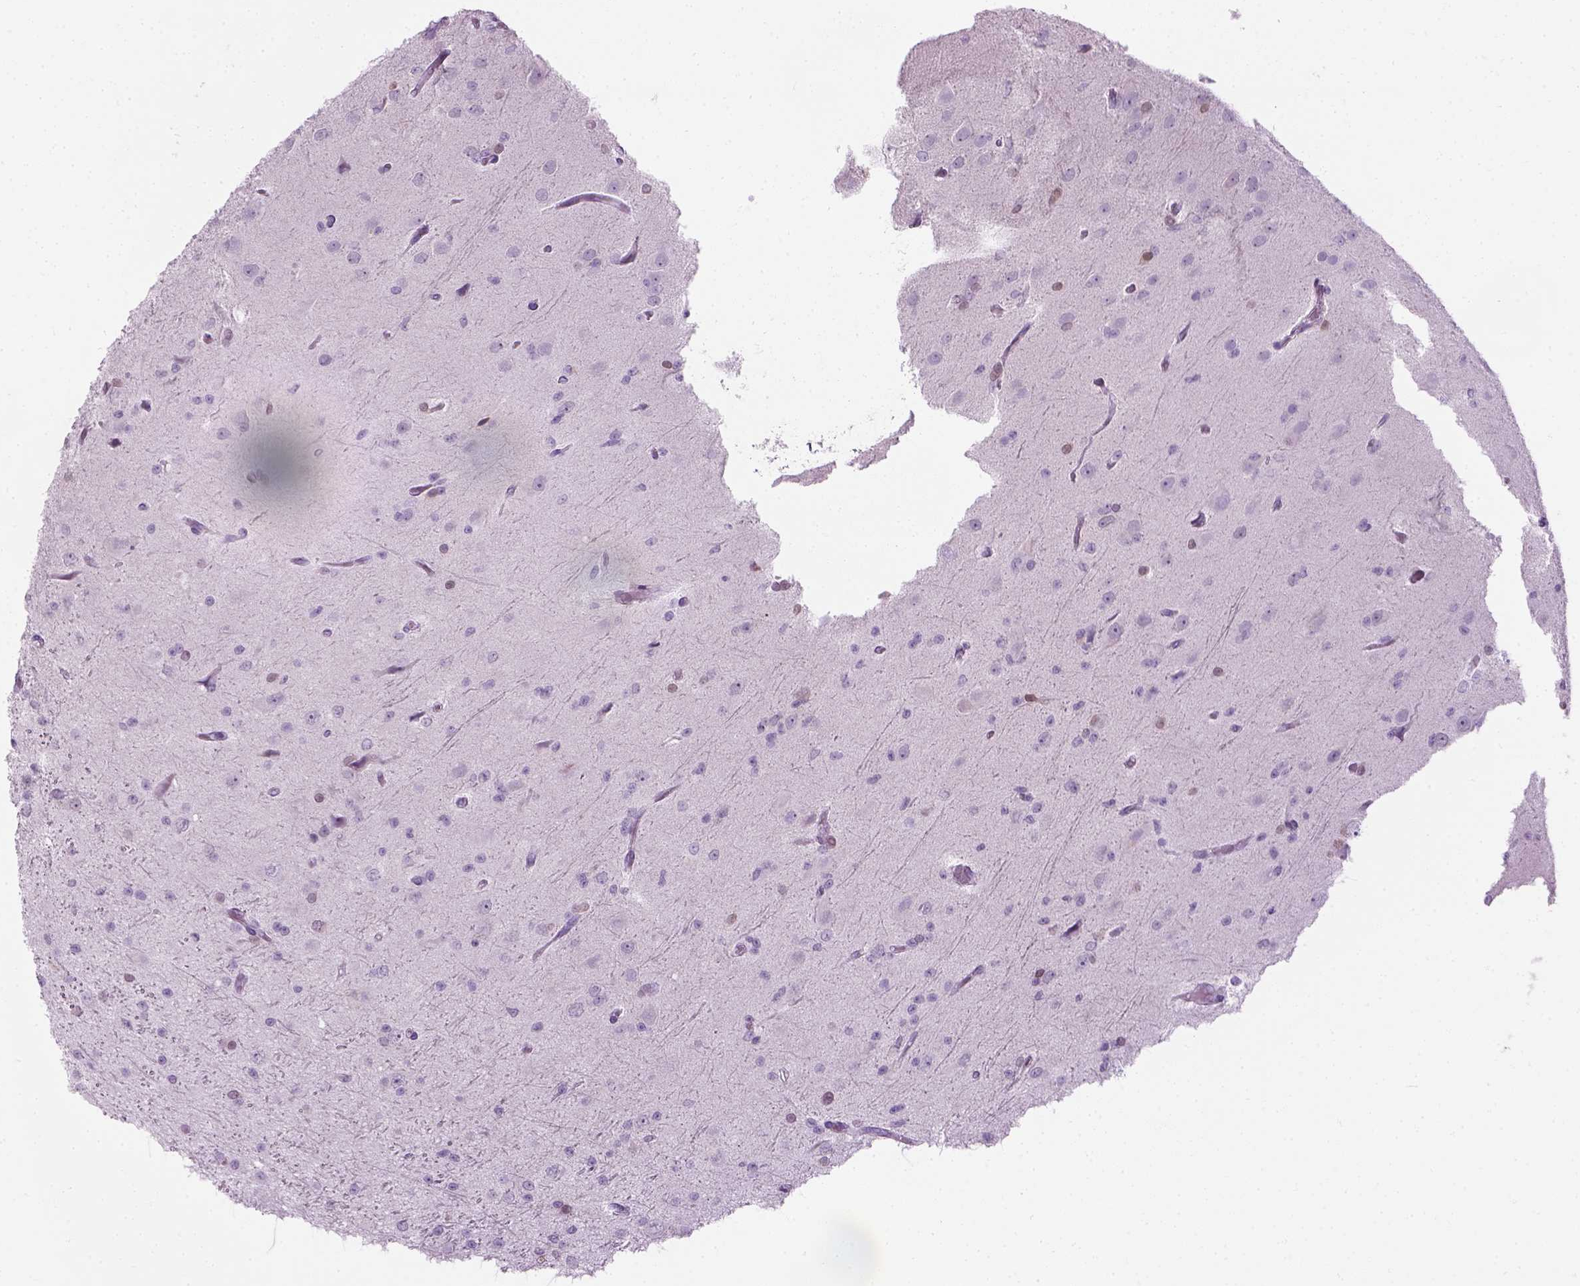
{"staining": {"intensity": "negative", "quantity": "none", "location": "none"}, "tissue": "glioma", "cell_type": "Tumor cells", "image_type": "cancer", "snomed": [{"axis": "morphology", "description": "Glioma, malignant, Low grade"}, {"axis": "topography", "description": "Brain"}], "caption": "An immunohistochemistry (IHC) histopathology image of glioma is shown. There is no staining in tumor cells of glioma.", "gene": "CIBAR2", "patient": {"sex": "male", "age": 27}}